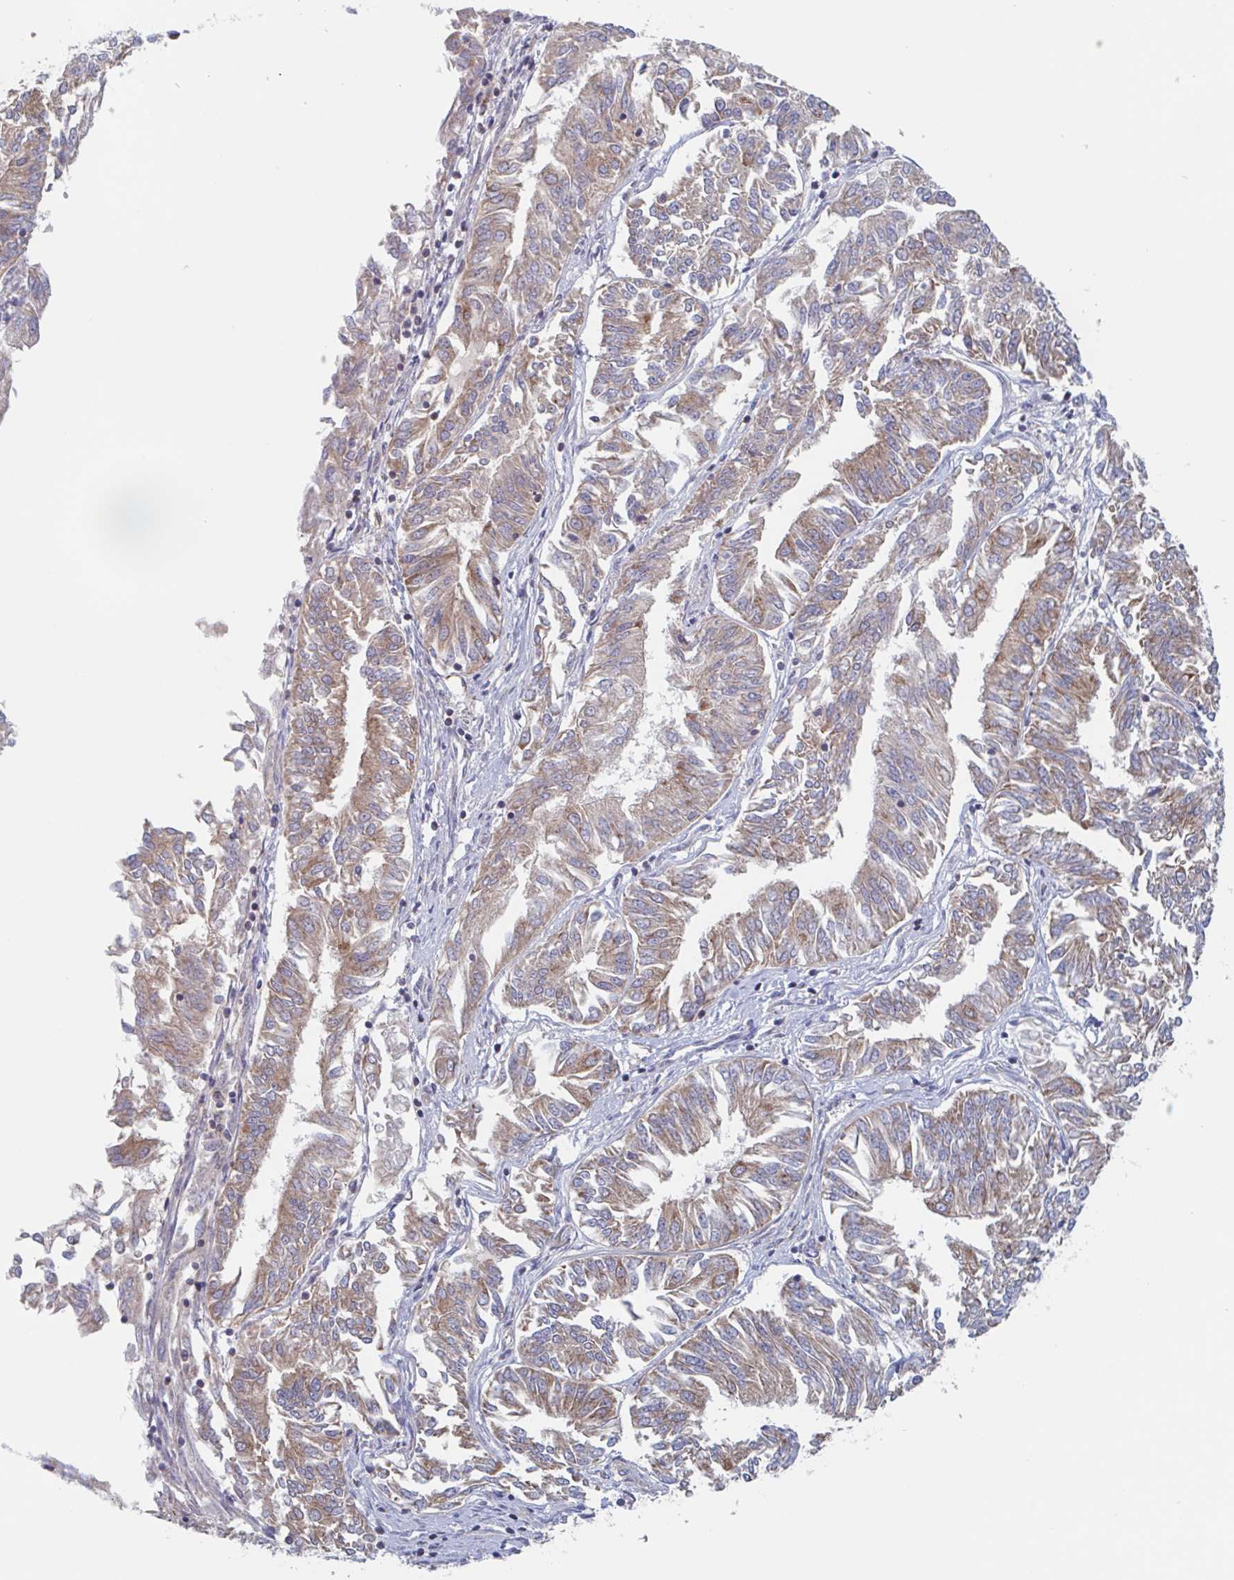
{"staining": {"intensity": "moderate", "quantity": ">75%", "location": "cytoplasmic/membranous"}, "tissue": "endometrial cancer", "cell_type": "Tumor cells", "image_type": "cancer", "snomed": [{"axis": "morphology", "description": "Adenocarcinoma, NOS"}, {"axis": "topography", "description": "Endometrium"}], "caption": "A histopathology image of human endometrial cancer stained for a protein reveals moderate cytoplasmic/membranous brown staining in tumor cells.", "gene": "SURF1", "patient": {"sex": "female", "age": 58}}